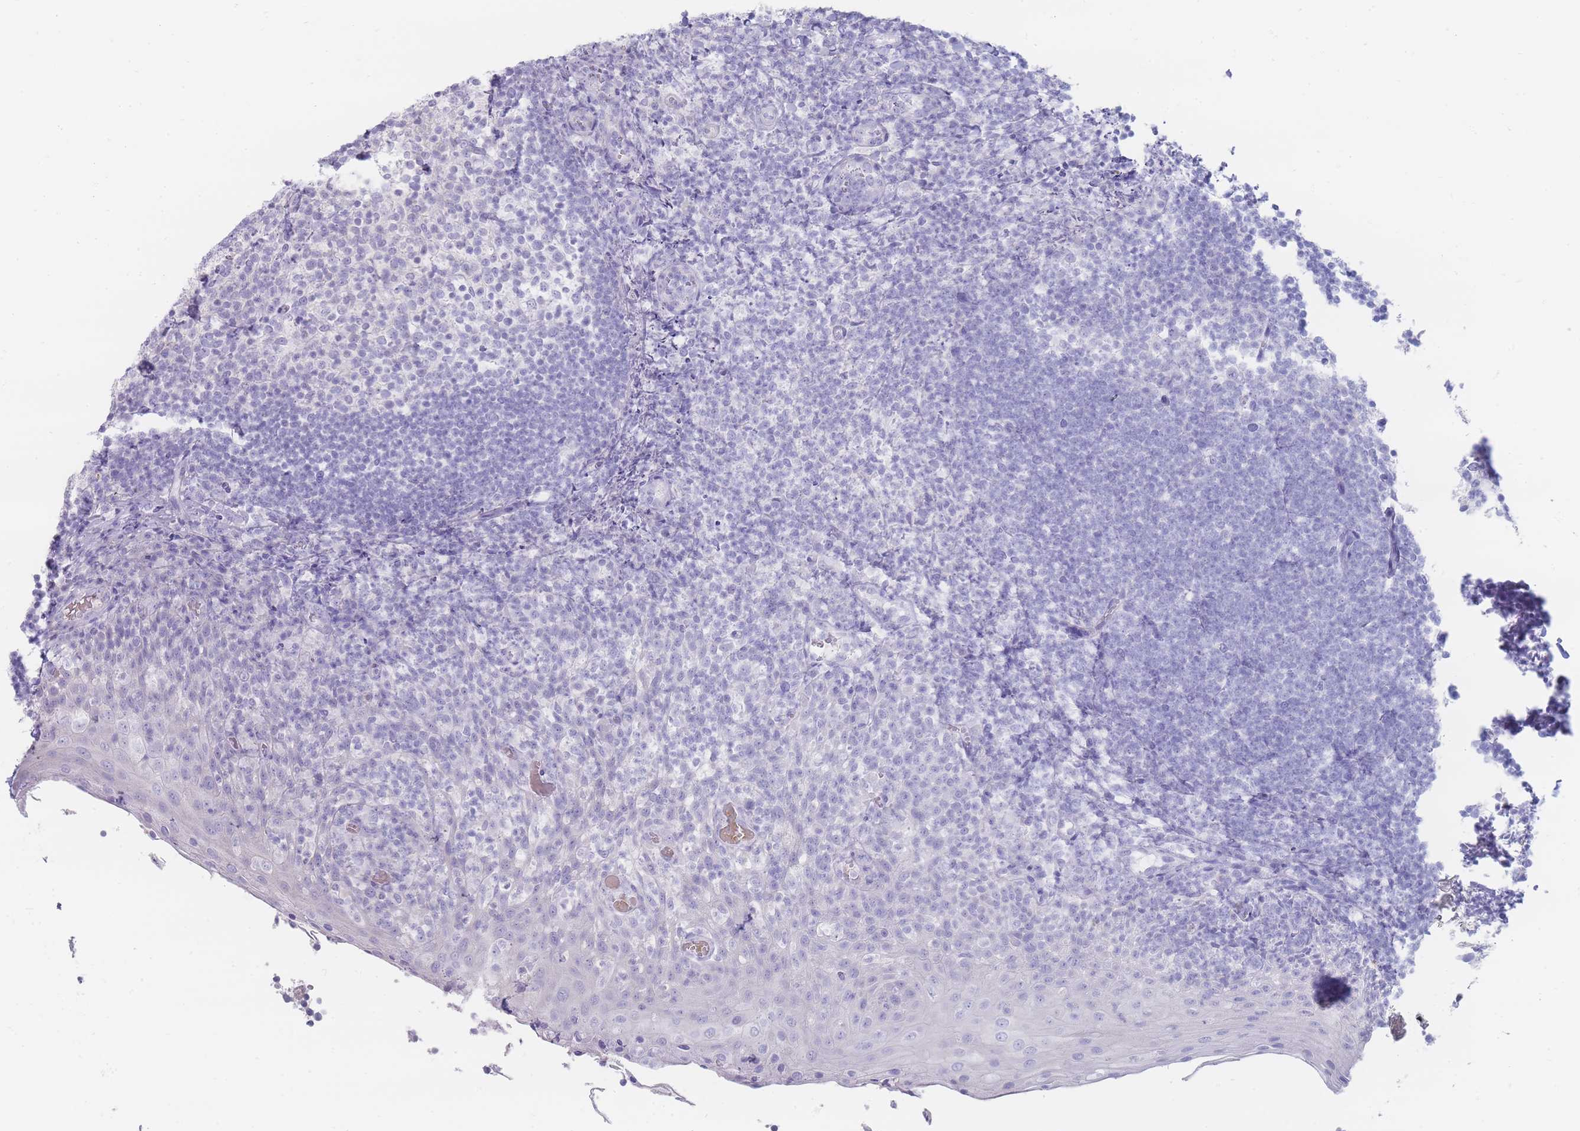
{"staining": {"intensity": "negative", "quantity": "none", "location": "none"}, "tissue": "tonsil", "cell_type": "Germinal center cells", "image_type": "normal", "snomed": [{"axis": "morphology", "description": "Normal tissue, NOS"}, {"axis": "topography", "description": "Tonsil"}], "caption": "Protein analysis of benign tonsil reveals no significant positivity in germinal center cells.", "gene": "ENSG00000284931", "patient": {"sex": "female", "age": 10}}